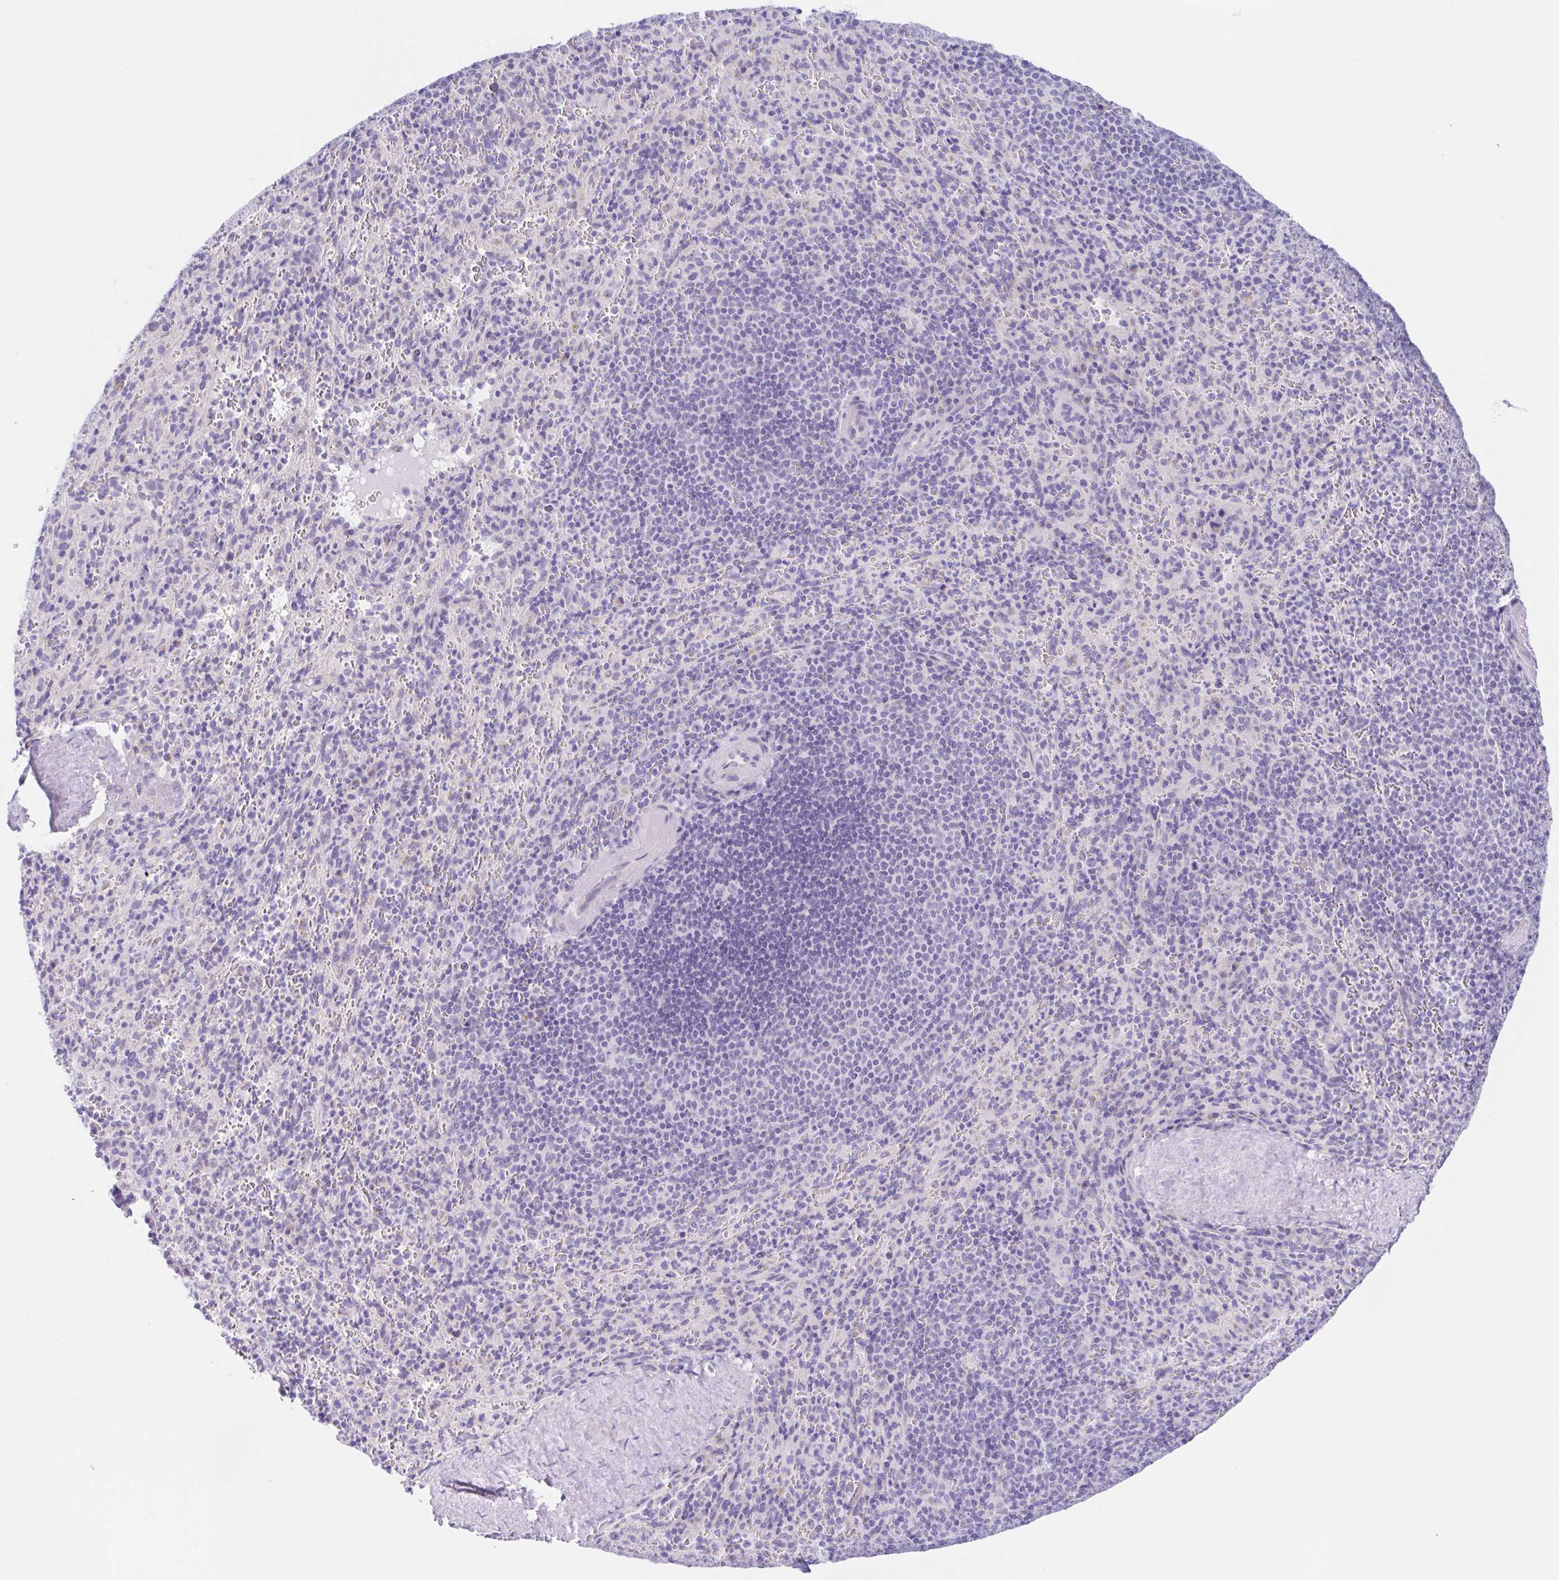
{"staining": {"intensity": "negative", "quantity": "none", "location": "none"}, "tissue": "spleen", "cell_type": "Cells in red pulp", "image_type": "normal", "snomed": [{"axis": "morphology", "description": "Normal tissue, NOS"}, {"axis": "topography", "description": "Spleen"}], "caption": "Benign spleen was stained to show a protein in brown. There is no significant positivity in cells in red pulp.", "gene": "SCG3", "patient": {"sex": "male", "age": 57}}